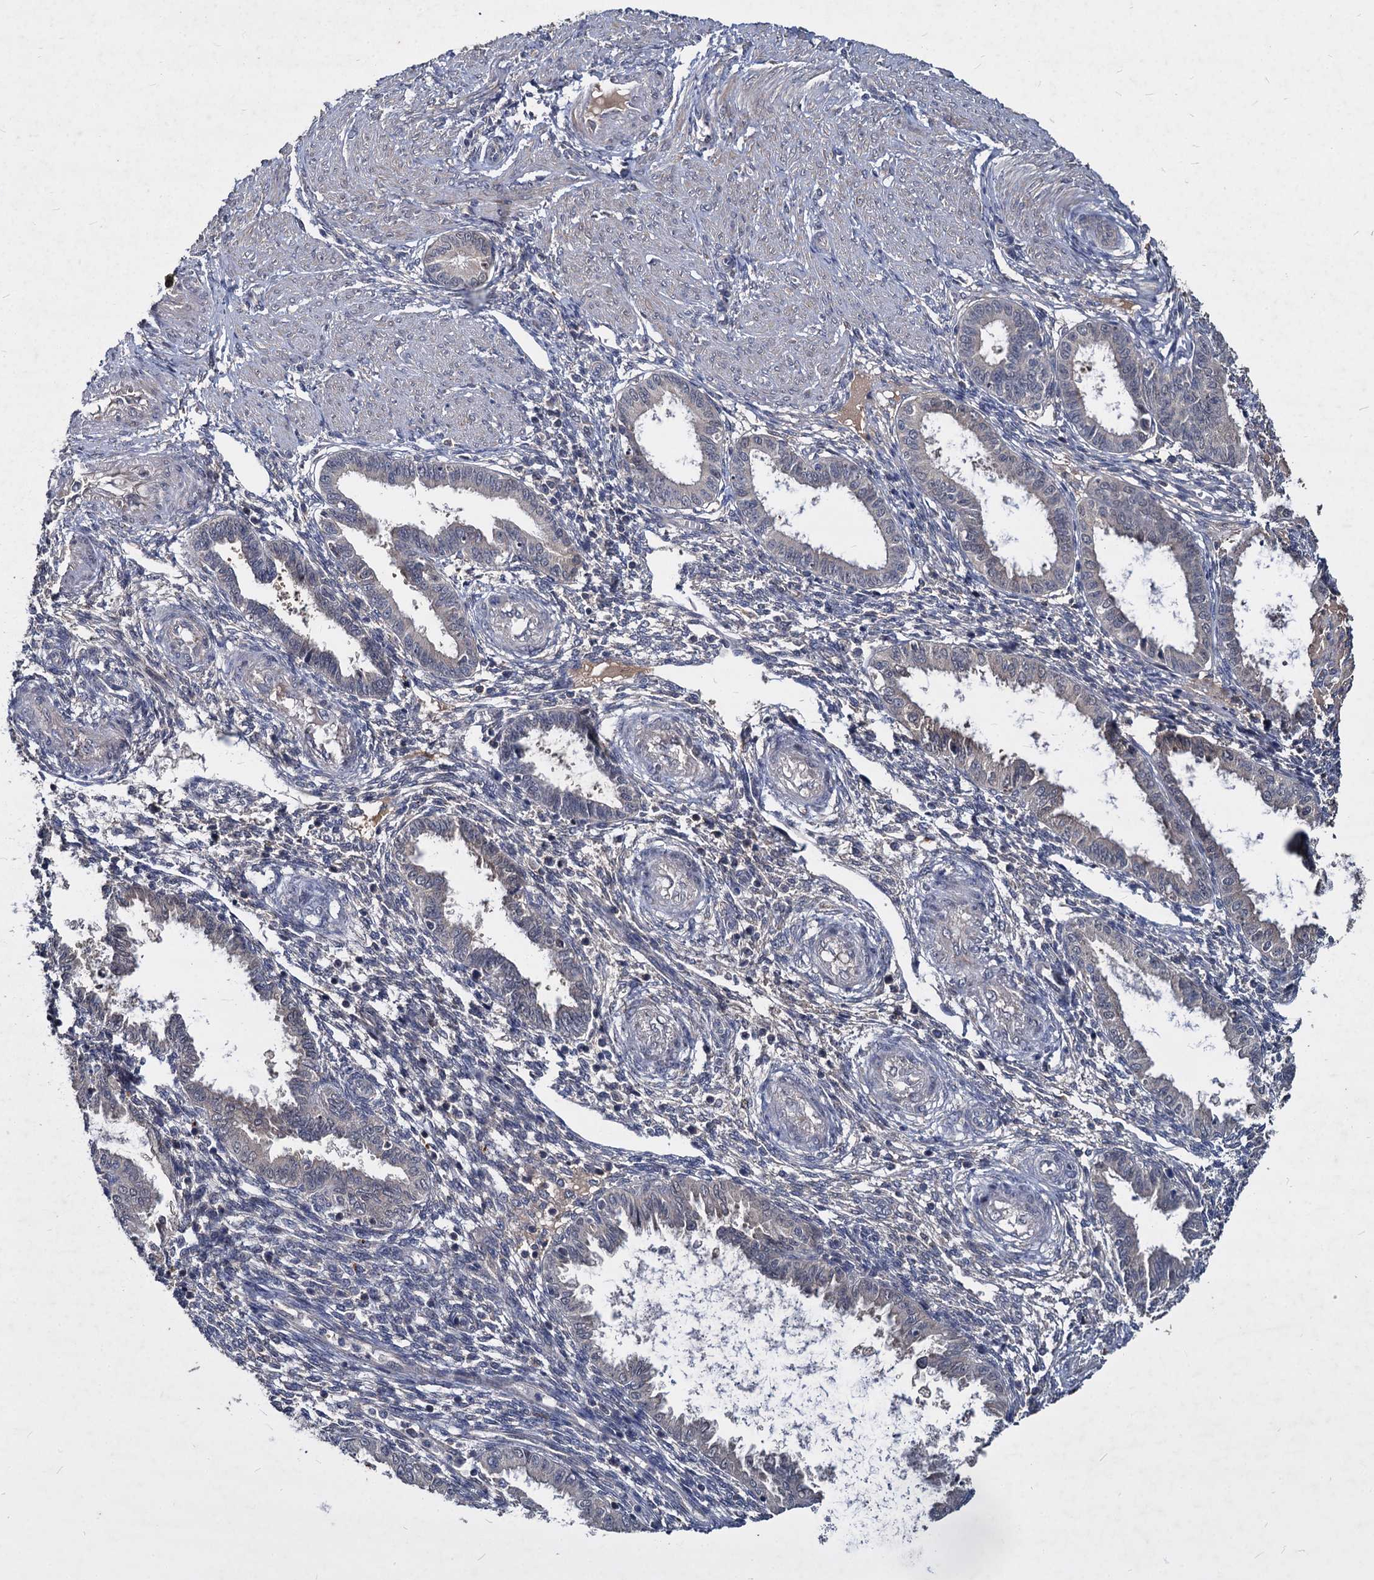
{"staining": {"intensity": "negative", "quantity": "none", "location": "none"}, "tissue": "endometrium", "cell_type": "Cells in endometrial stroma", "image_type": "normal", "snomed": [{"axis": "morphology", "description": "Normal tissue, NOS"}, {"axis": "topography", "description": "Endometrium"}], "caption": "Immunohistochemical staining of normal human endometrium displays no significant staining in cells in endometrial stroma. Nuclei are stained in blue.", "gene": "CCDC184", "patient": {"sex": "female", "age": 33}}